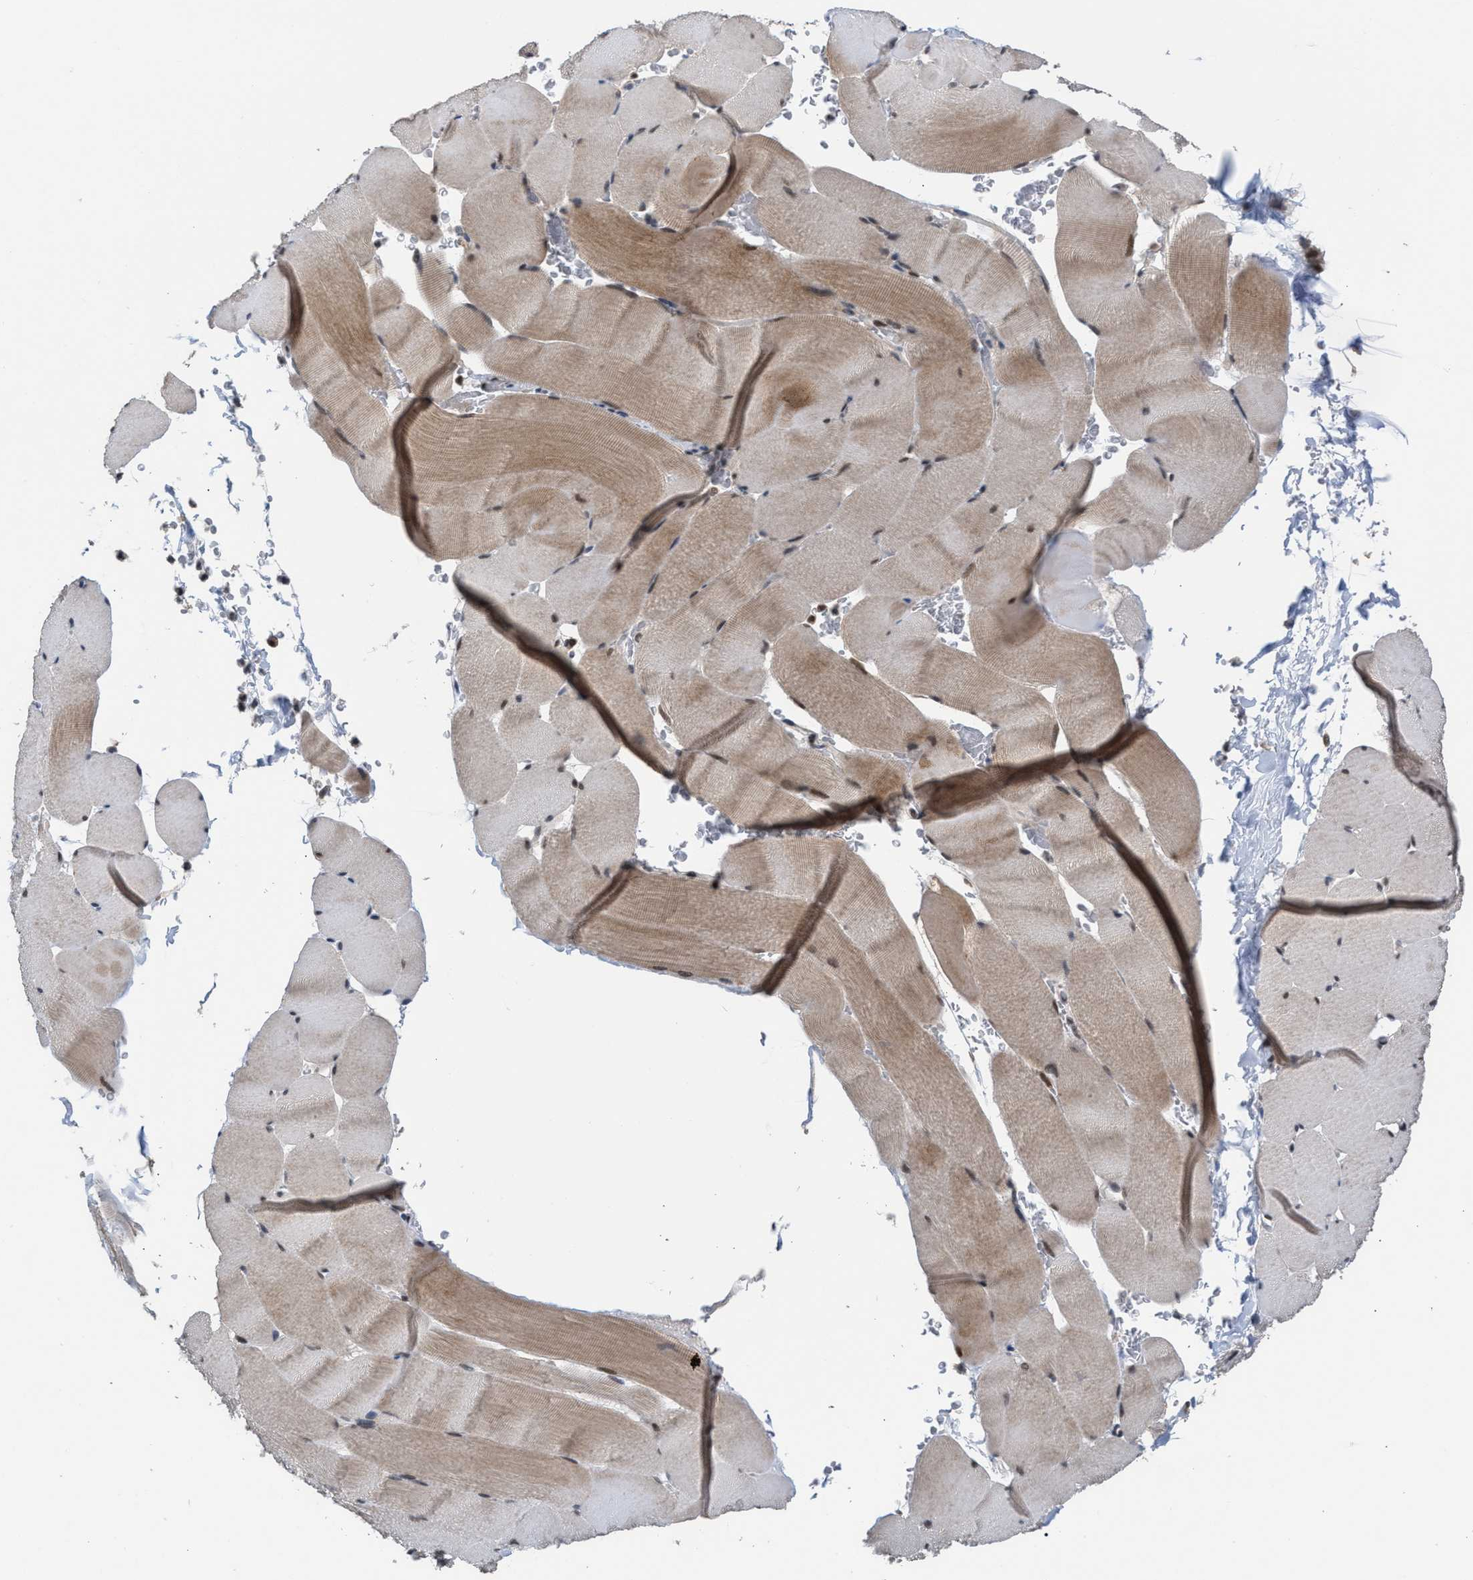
{"staining": {"intensity": "weak", "quantity": ">75%", "location": "cytoplasmic/membranous,nuclear"}, "tissue": "skeletal muscle", "cell_type": "Myocytes", "image_type": "normal", "snomed": [{"axis": "morphology", "description": "Normal tissue, NOS"}, {"axis": "topography", "description": "Skeletal muscle"}], "caption": "IHC image of unremarkable skeletal muscle stained for a protein (brown), which exhibits low levels of weak cytoplasmic/membranous,nuclear expression in approximately >75% of myocytes.", "gene": "C9orf78", "patient": {"sex": "male", "age": 62}}